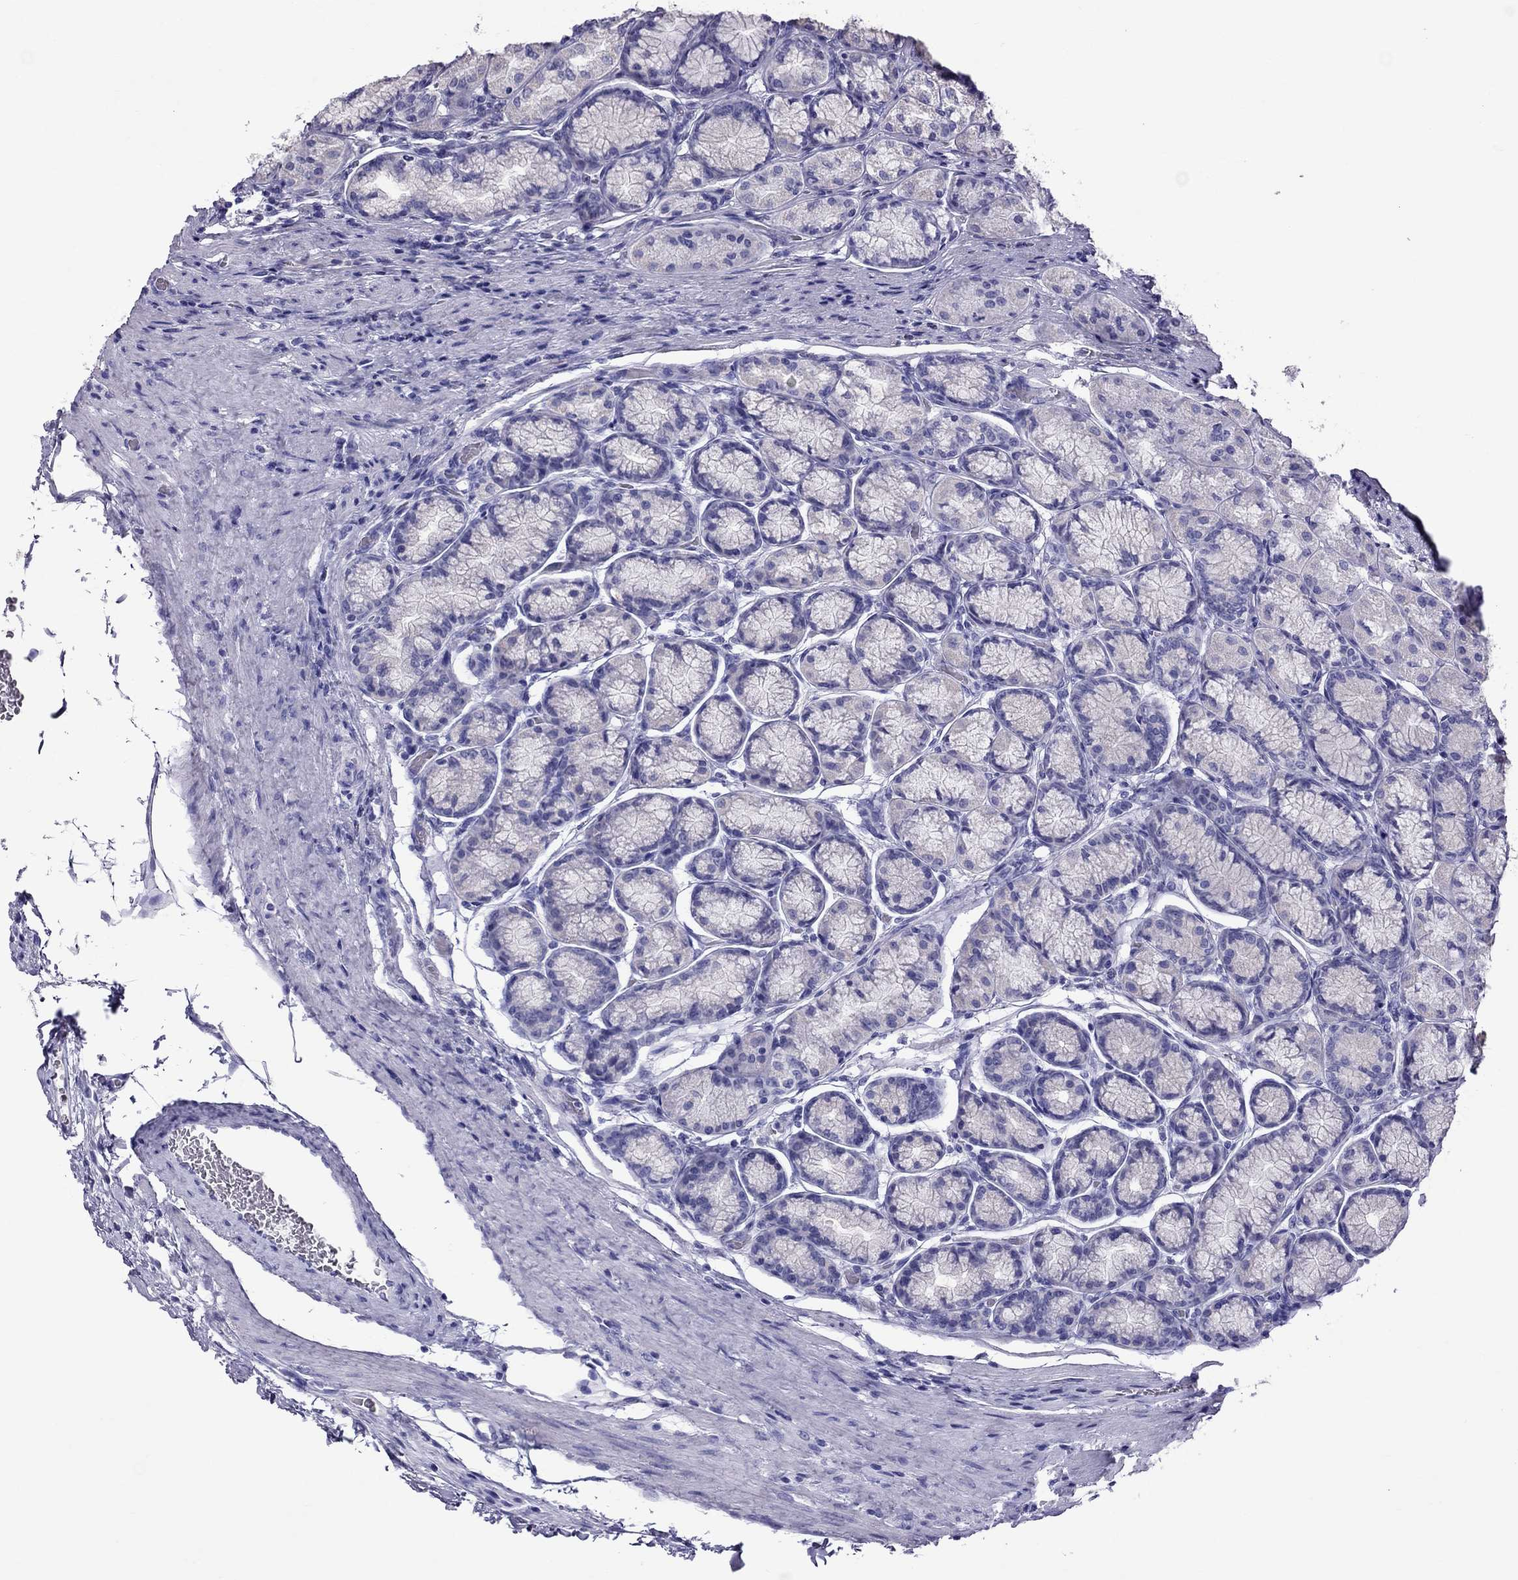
{"staining": {"intensity": "weak", "quantity": "<25%", "location": "cytoplasmic/membranous"}, "tissue": "stomach", "cell_type": "Glandular cells", "image_type": "normal", "snomed": [{"axis": "morphology", "description": "Normal tissue, NOS"}, {"axis": "morphology", "description": "Adenocarcinoma, NOS"}, {"axis": "morphology", "description": "Adenocarcinoma, High grade"}, {"axis": "topography", "description": "Stomach, upper"}, {"axis": "topography", "description": "Stomach"}], "caption": "Stomach was stained to show a protein in brown. There is no significant expression in glandular cells. The staining is performed using DAB (3,3'-diaminobenzidine) brown chromogen with nuclei counter-stained in using hematoxylin.", "gene": "TTLL13", "patient": {"sex": "female", "age": 65}}